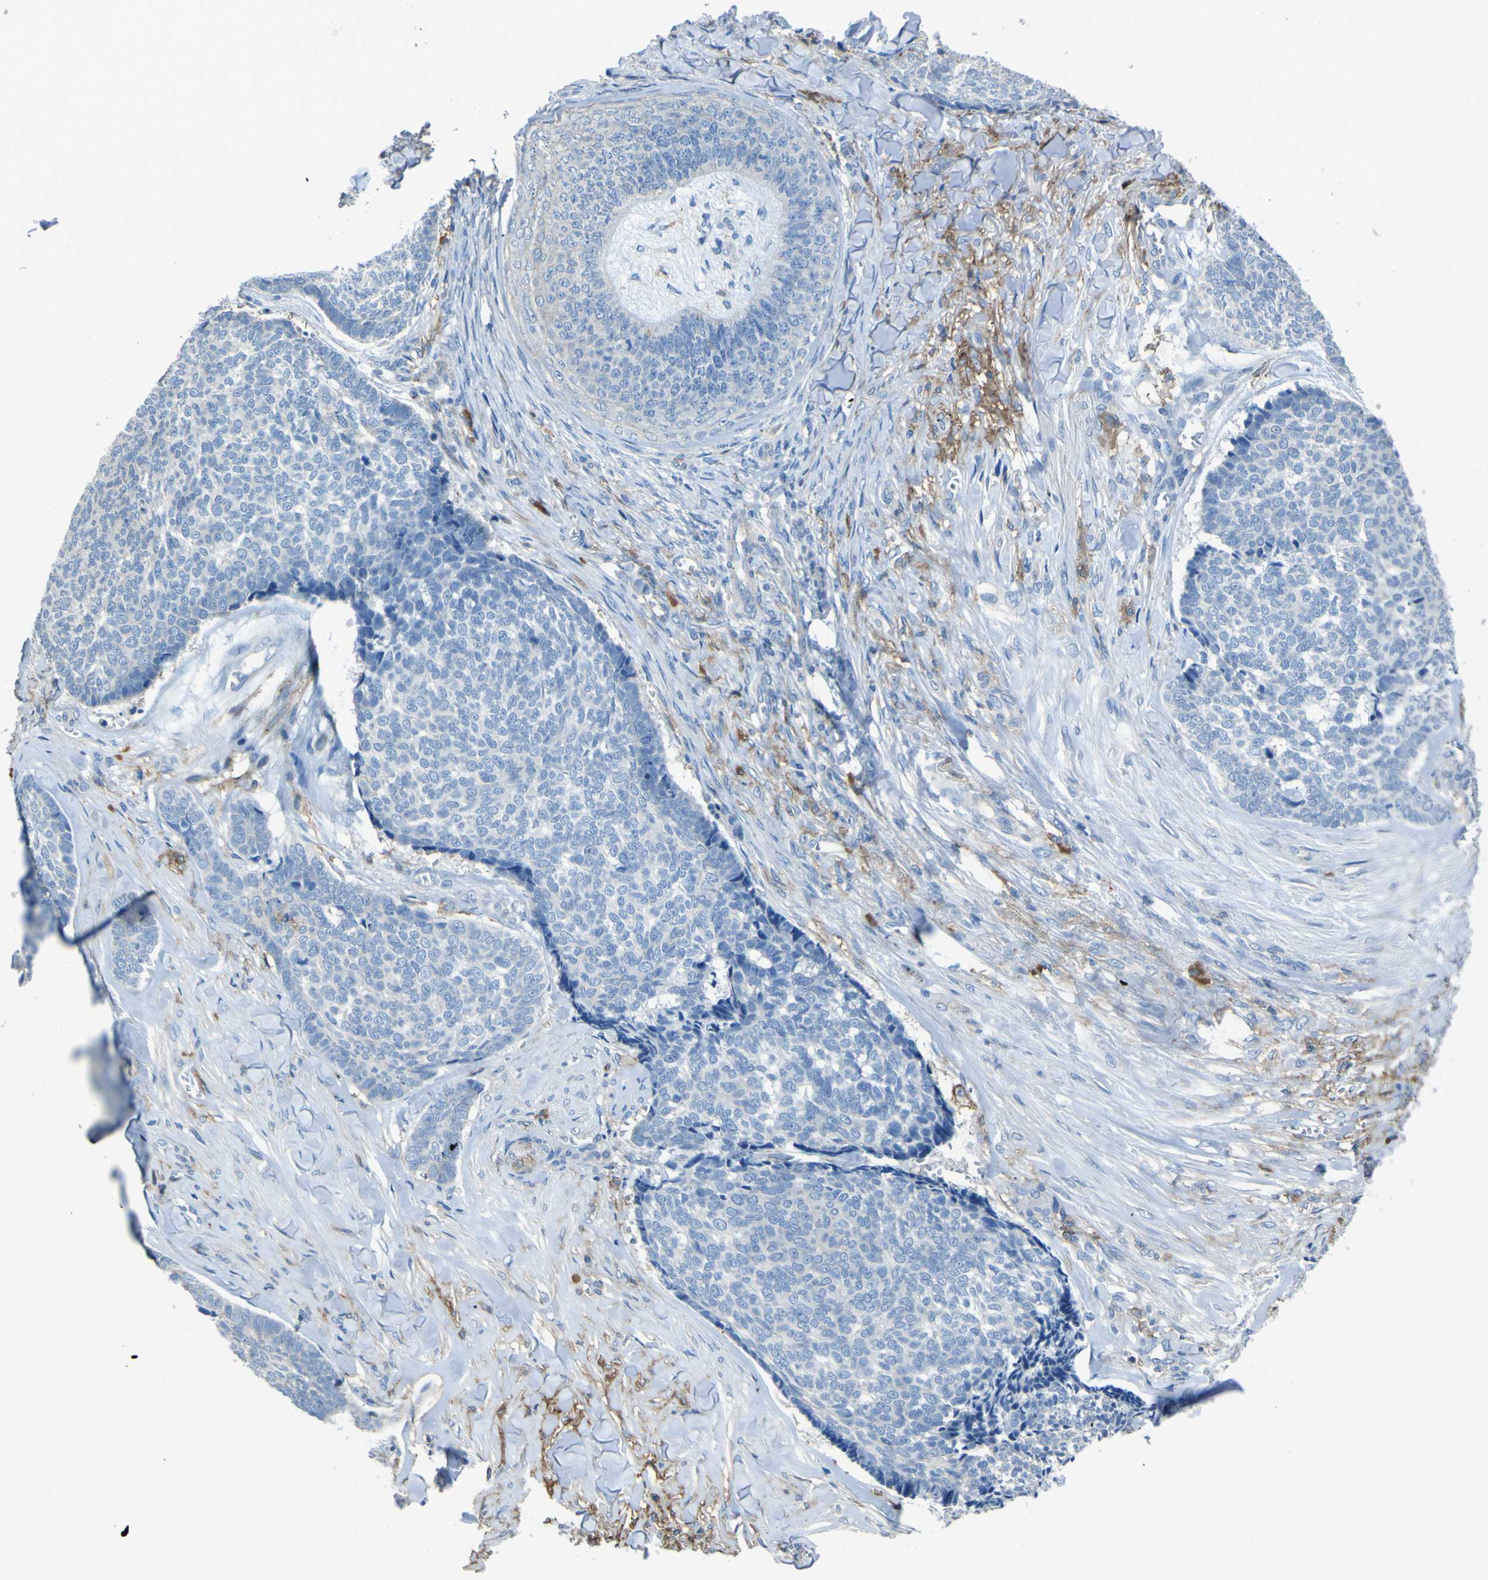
{"staining": {"intensity": "negative", "quantity": "none", "location": "none"}, "tissue": "skin cancer", "cell_type": "Tumor cells", "image_type": "cancer", "snomed": [{"axis": "morphology", "description": "Basal cell carcinoma"}, {"axis": "topography", "description": "Skin"}], "caption": "Tumor cells are negative for protein expression in human basal cell carcinoma (skin).", "gene": "LAIR1", "patient": {"sex": "male", "age": 84}}